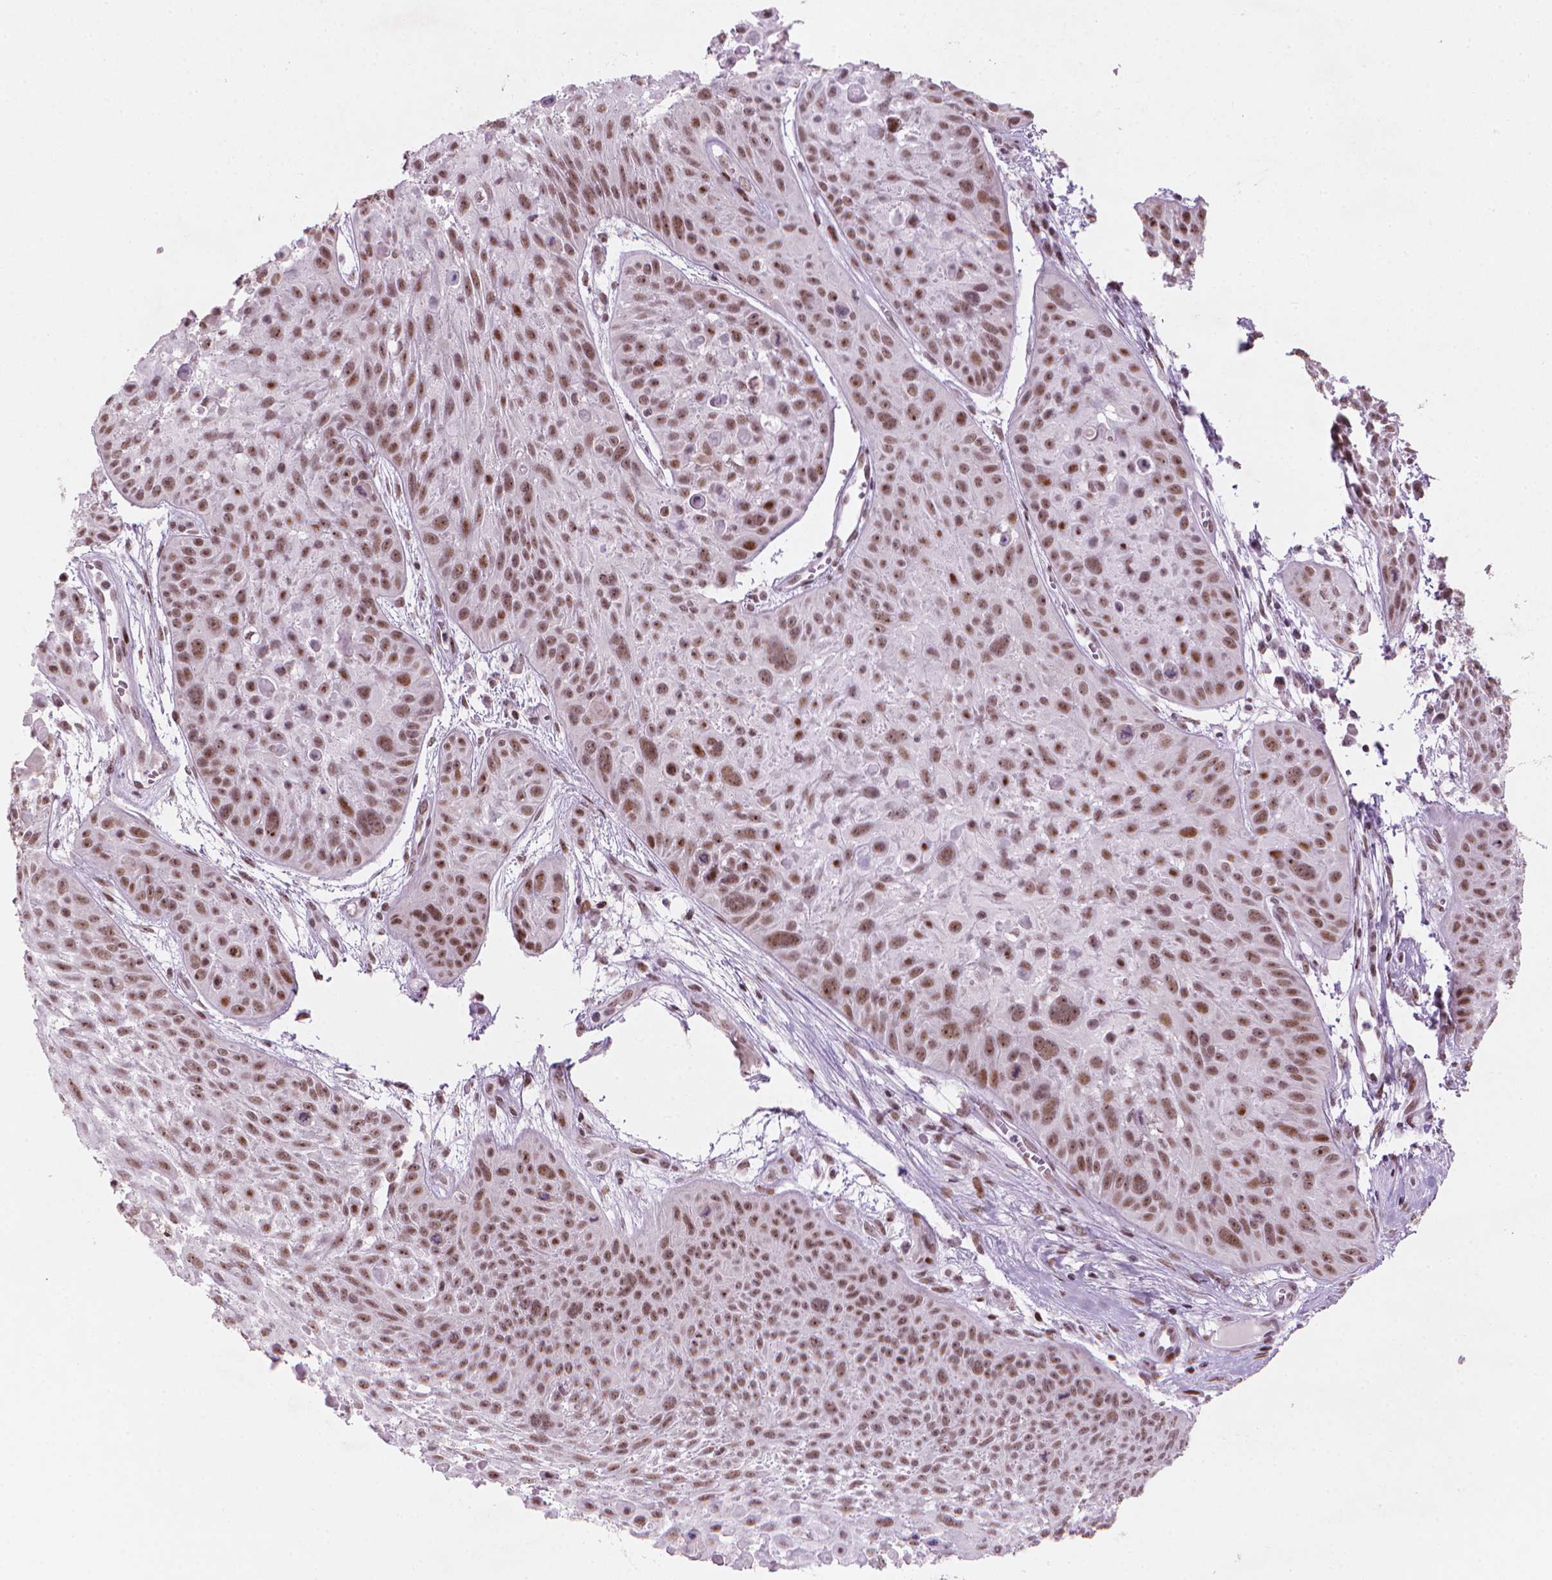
{"staining": {"intensity": "moderate", "quantity": ">75%", "location": "nuclear"}, "tissue": "skin cancer", "cell_type": "Tumor cells", "image_type": "cancer", "snomed": [{"axis": "morphology", "description": "Squamous cell carcinoma, NOS"}, {"axis": "topography", "description": "Skin"}, {"axis": "topography", "description": "Anal"}], "caption": "The photomicrograph reveals staining of skin cancer, revealing moderate nuclear protein staining (brown color) within tumor cells. Immunohistochemistry stains the protein of interest in brown and the nuclei are stained blue.", "gene": "HES7", "patient": {"sex": "female", "age": 75}}